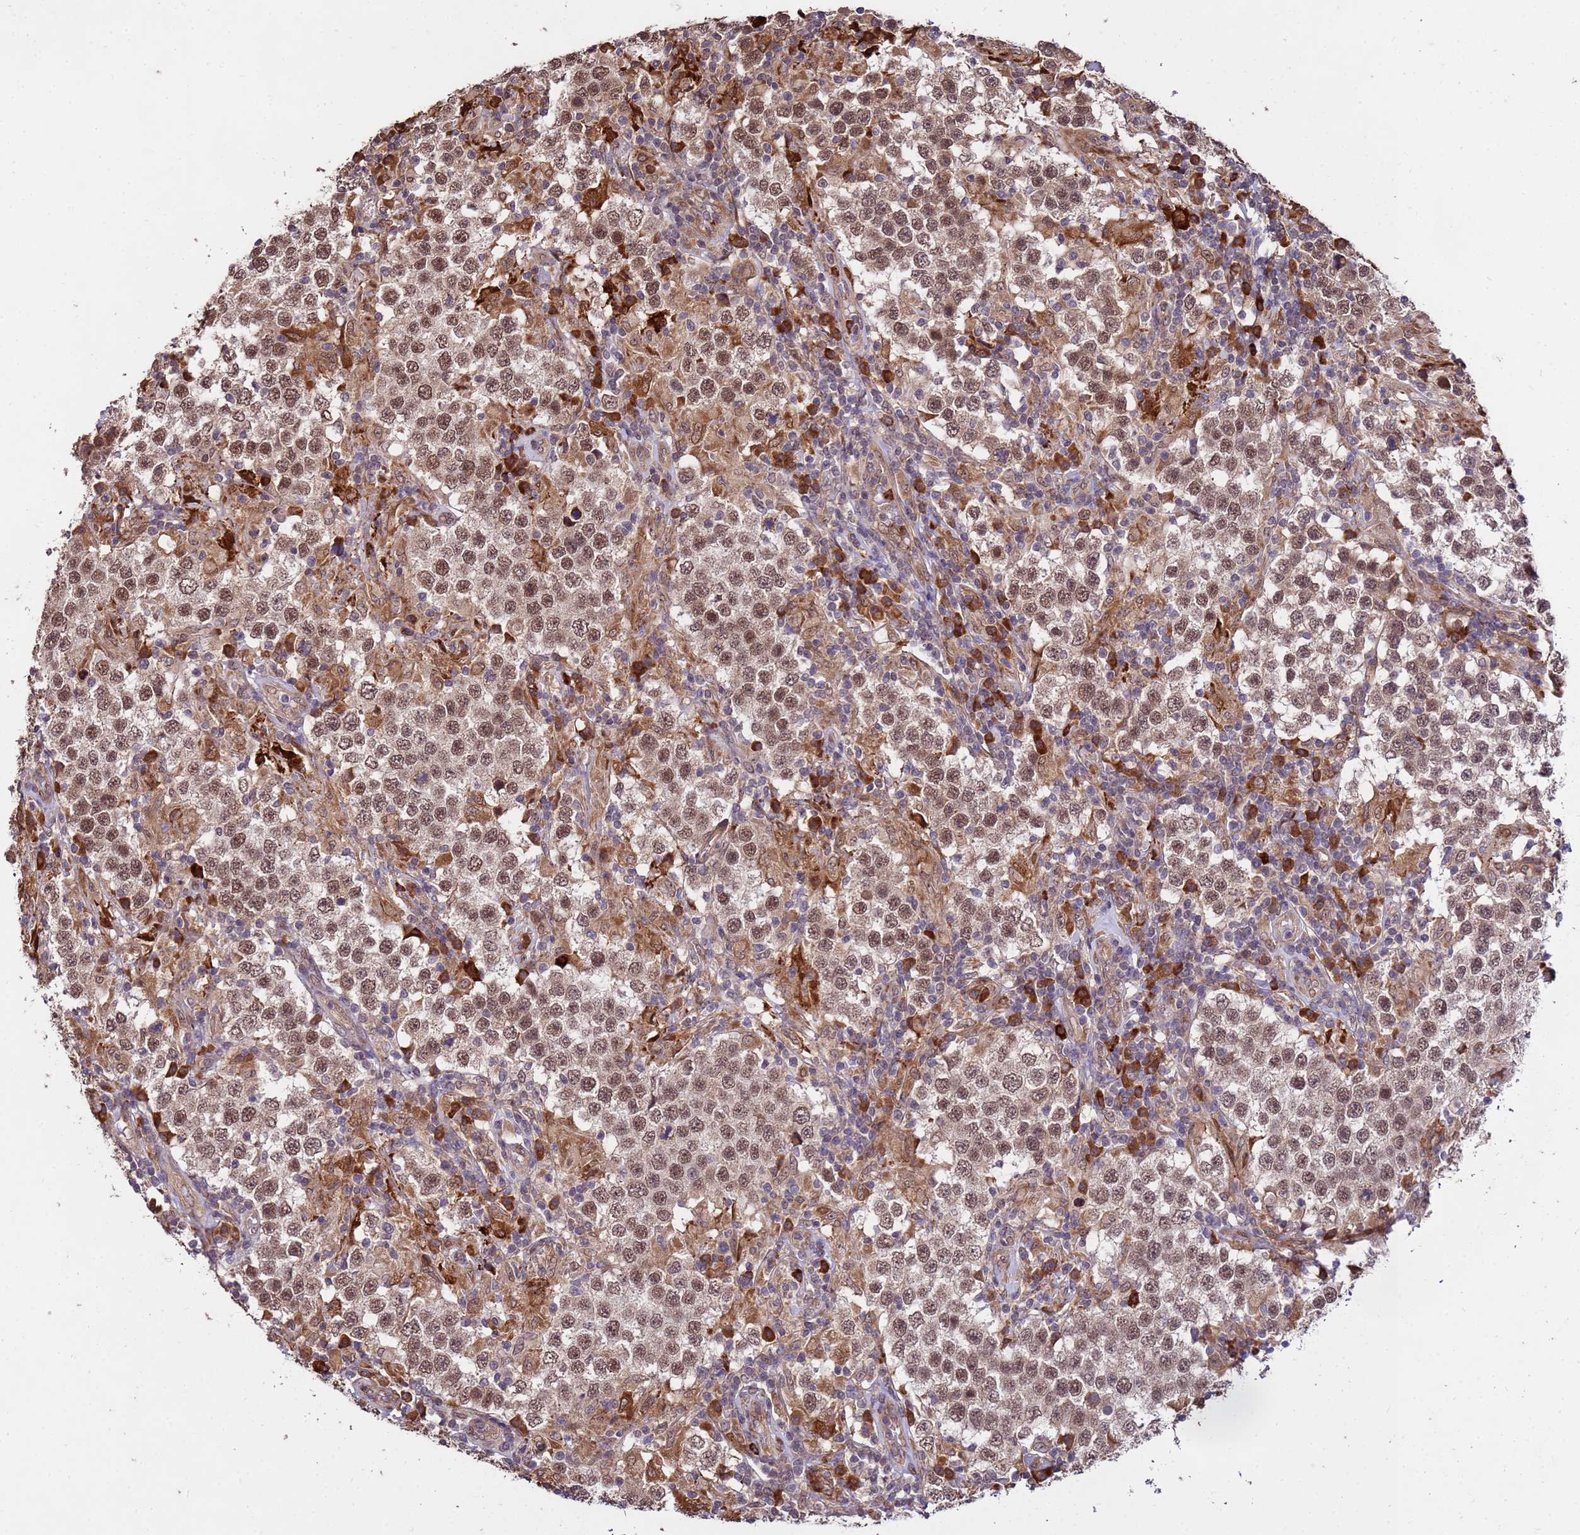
{"staining": {"intensity": "moderate", "quantity": ">75%", "location": "nuclear"}, "tissue": "testis cancer", "cell_type": "Tumor cells", "image_type": "cancer", "snomed": [{"axis": "morphology", "description": "Seminoma, NOS"}, {"axis": "morphology", "description": "Carcinoma, Embryonal, NOS"}, {"axis": "topography", "description": "Testis"}], "caption": "The immunohistochemical stain shows moderate nuclear staining in tumor cells of testis cancer tissue.", "gene": "ZNF619", "patient": {"sex": "male", "age": 41}}